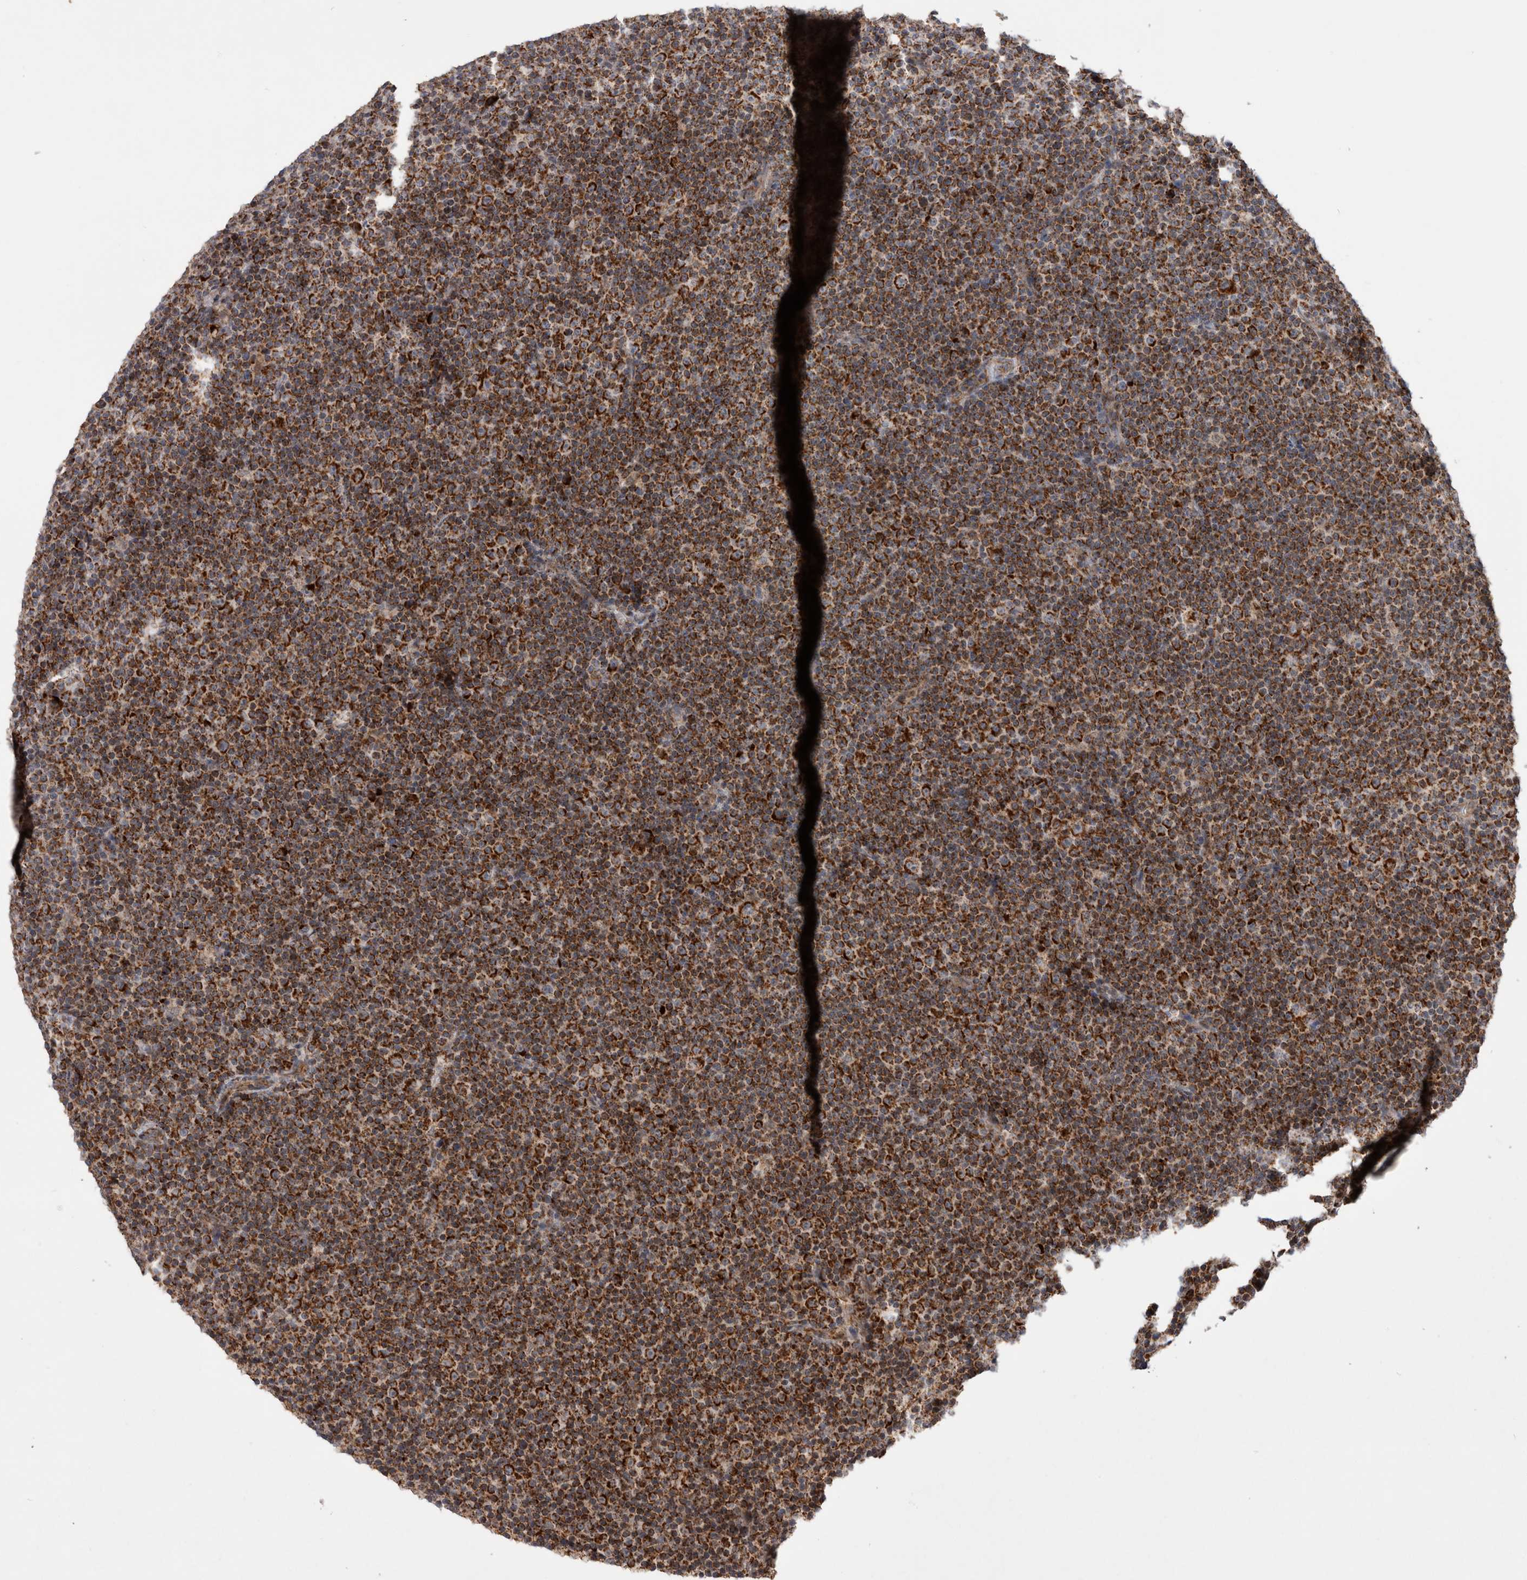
{"staining": {"intensity": "strong", "quantity": ">75%", "location": "cytoplasmic/membranous"}, "tissue": "lymphoma", "cell_type": "Tumor cells", "image_type": "cancer", "snomed": [{"axis": "morphology", "description": "Malignant lymphoma, non-Hodgkin's type, Low grade"}, {"axis": "topography", "description": "Lymph node"}], "caption": "Immunohistochemical staining of malignant lymphoma, non-Hodgkin's type (low-grade) demonstrates high levels of strong cytoplasmic/membranous expression in approximately >75% of tumor cells. The staining was performed using DAB, with brown indicating positive protein expression. Nuclei are stained blue with hematoxylin.", "gene": "MRPL37", "patient": {"sex": "female", "age": 67}}